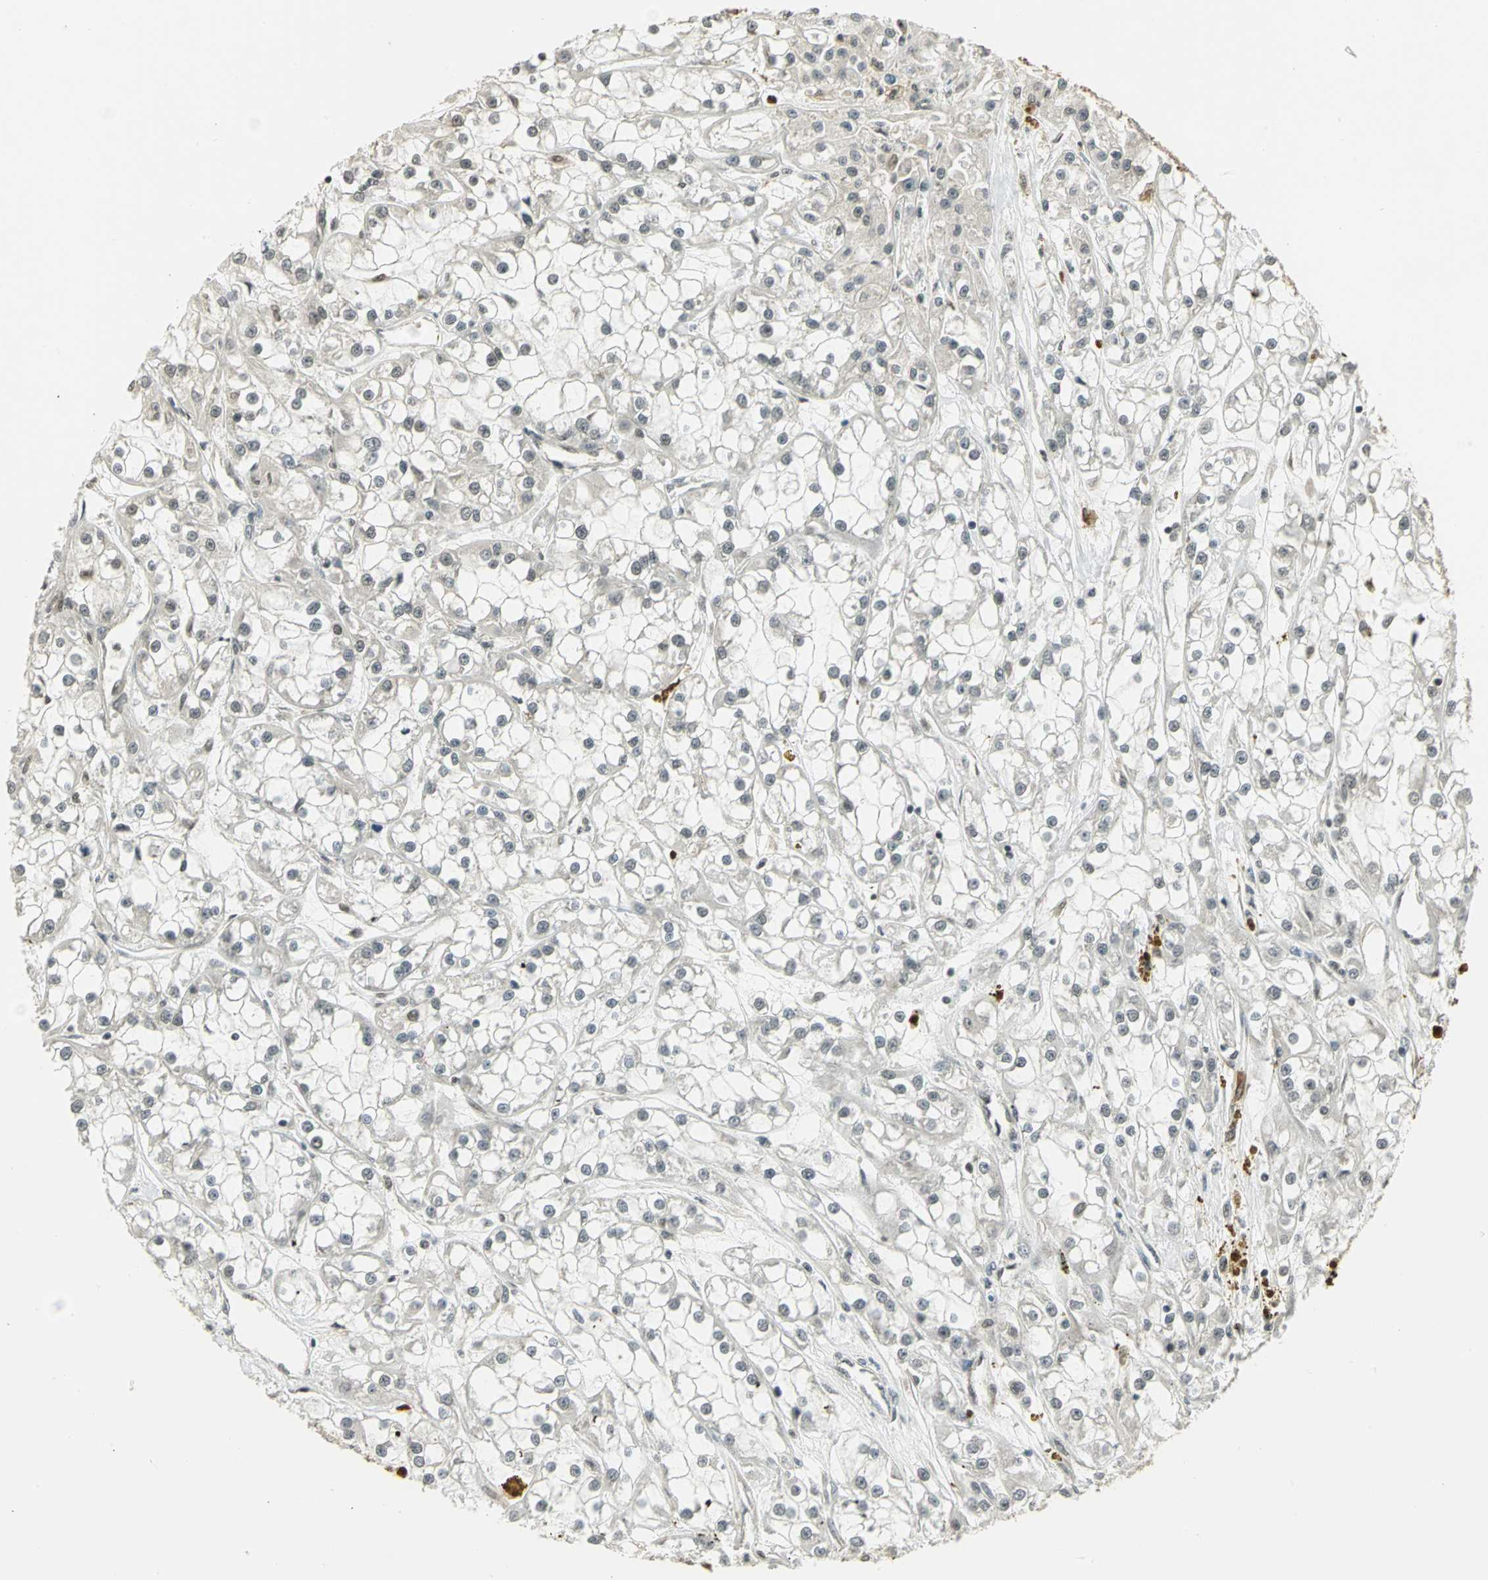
{"staining": {"intensity": "negative", "quantity": "none", "location": "none"}, "tissue": "renal cancer", "cell_type": "Tumor cells", "image_type": "cancer", "snomed": [{"axis": "morphology", "description": "Adenocarcinoma, NOS"}, {"axis": "topography", "description": "Kidney"}], "caption": "Immunohistochemistry (IHC) image of renal adenocarcinoma stained for a protein (brown), which displays no staining in tumor cells.", "gene": "CDC34", "patient": {"sex": "female", "age": 52}}